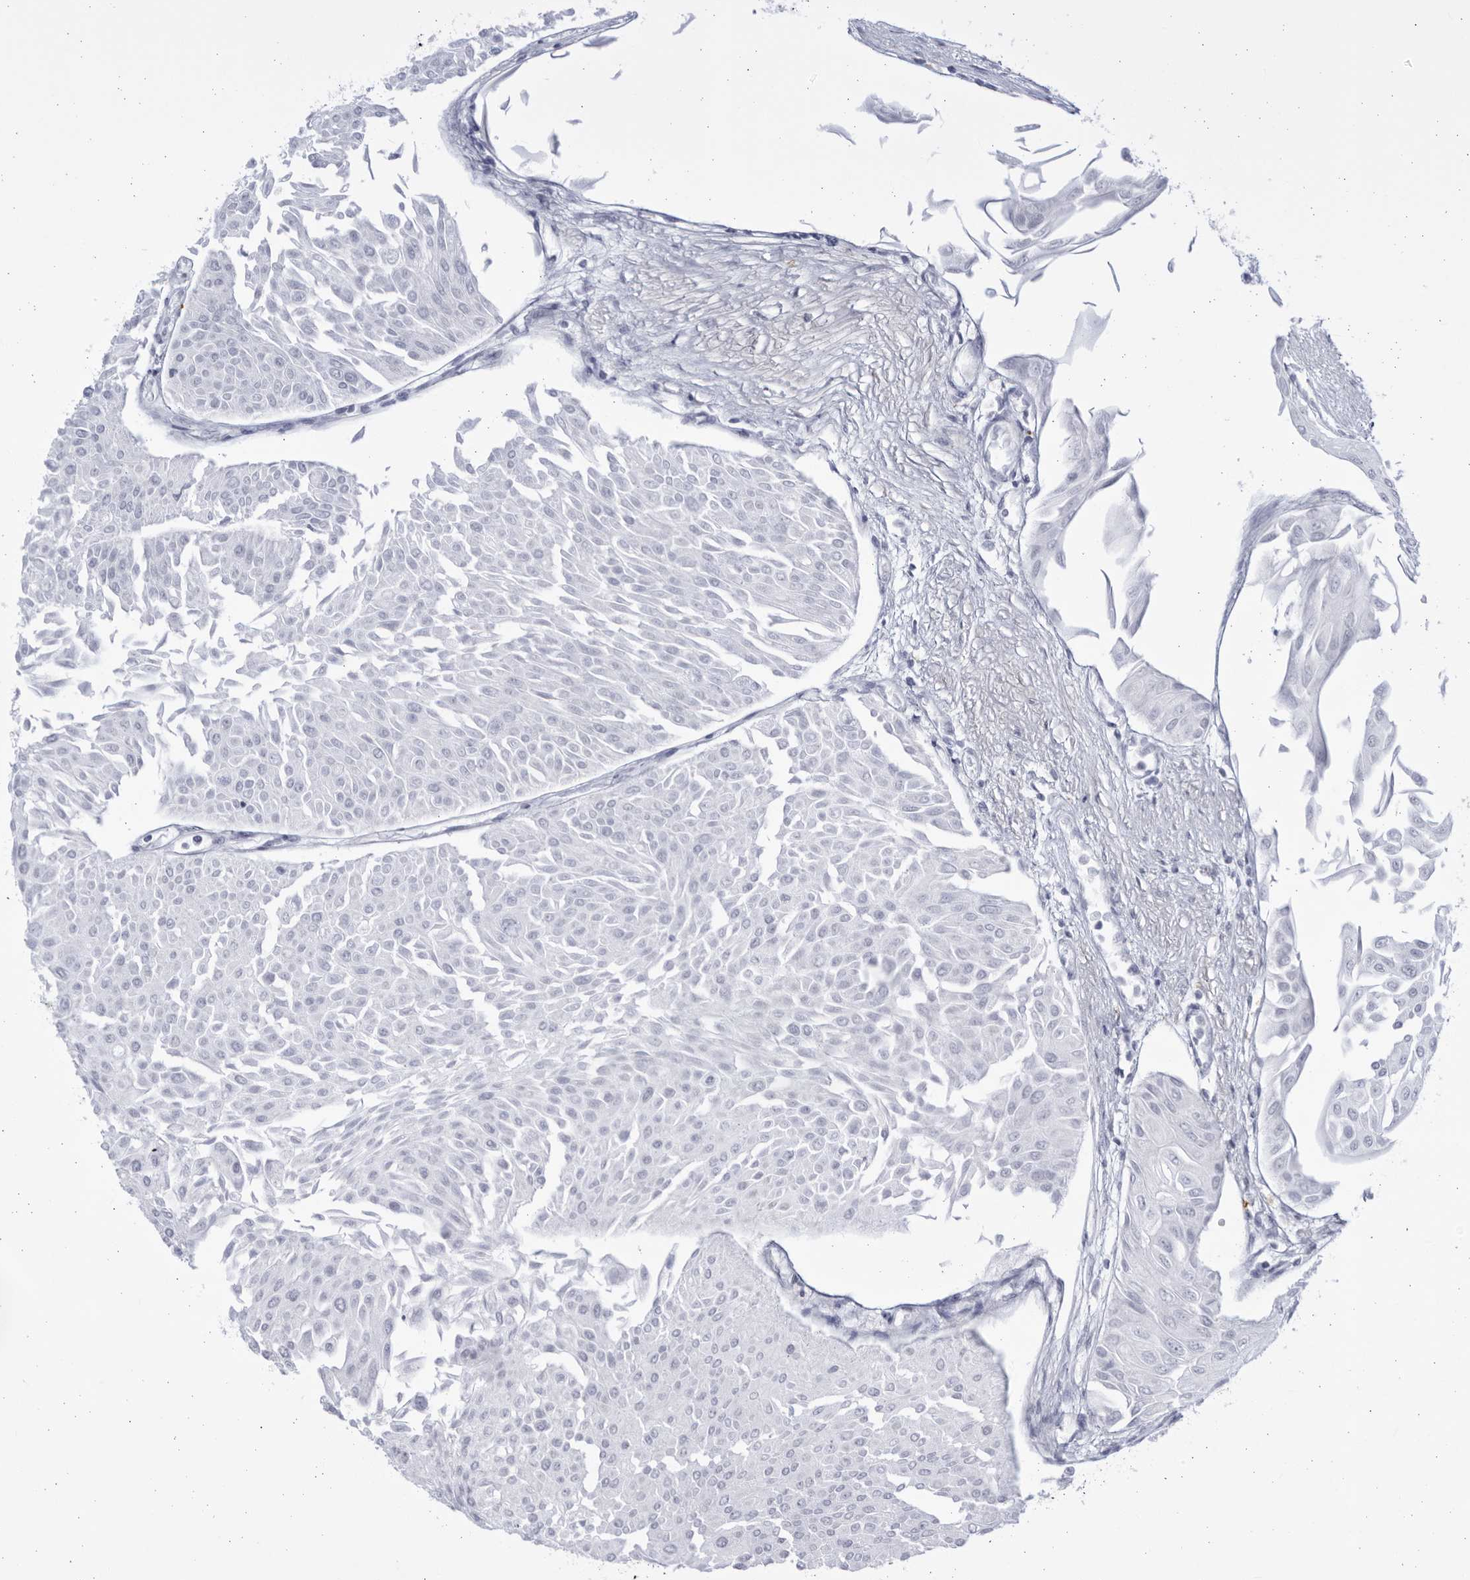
{"staining": {"intensity": "negative", "quantity": "none", "location": "none"}, "tissue": "urothelial cancer", "cell_type": "Tumor cells", "image_type": "cancer", "snomed": [{"axis": "morphology", "description": "Urothelial carcinoma, Low grade"}, {"axis": "topography", "description": "Urinary bladder"}], "caption": "Protein analysis of low-grade urothelial carcinoma exhibits no significant positivity in tumor cells.", "gene": "CCDC181", "patient": {"sex": "male", "age": 67}}